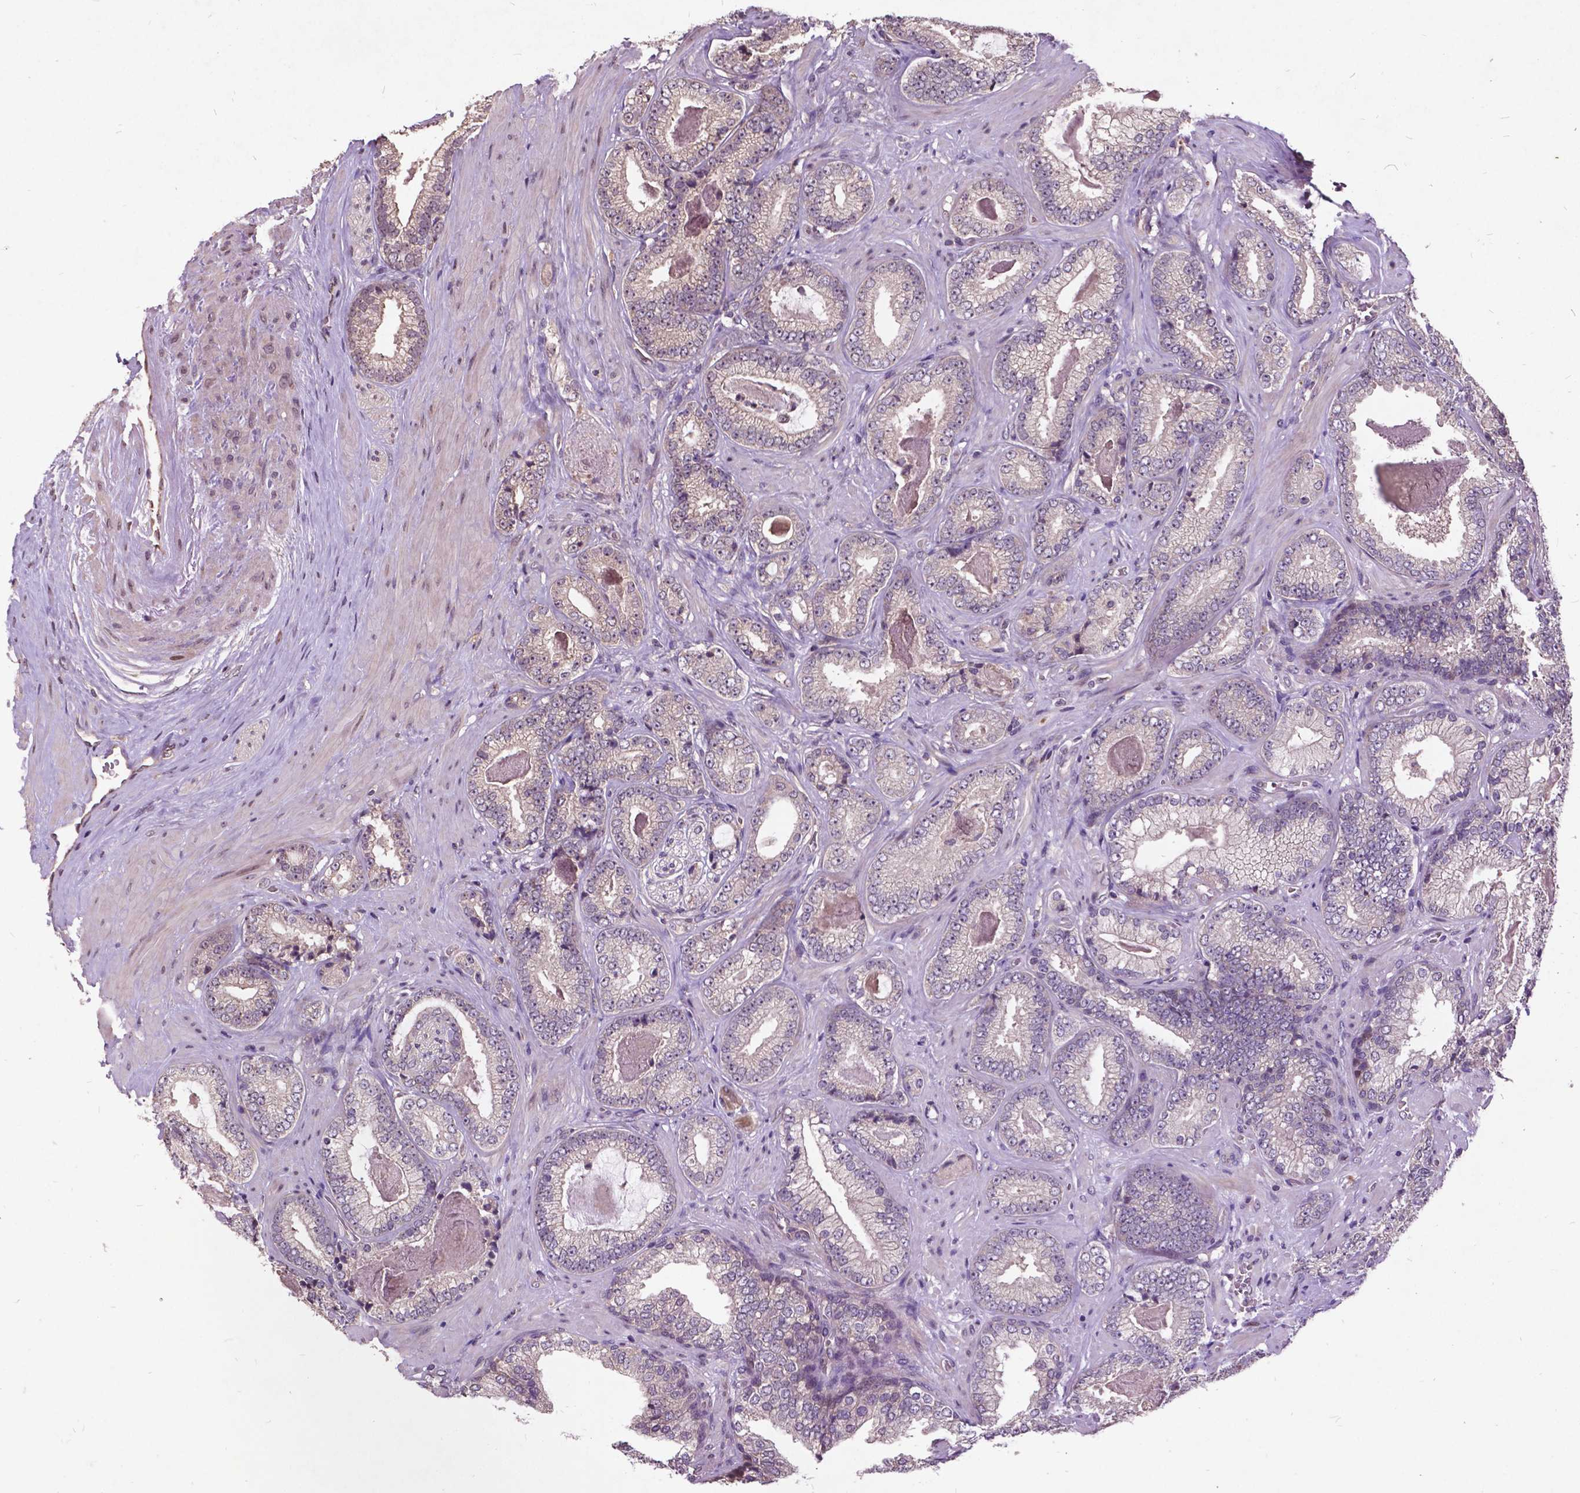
{"staining": {"intensity": "negative", "quantity": "none", "location": "none"}, "tissue": "prostate cancer", "cell_type": "Tumor cells", "image_type": "cancer", "snomed": [{"axis": "morphology", "description": "Adenocarcinoma, Low grade"}, {"axis": "topography", "description": "Prostate"}], "caption": "A high-resolution histopathology image shows IHC staining of prostate adenocarcinoma (low-grade), which demonstrates no significant staining in tumor cells.", "gene": "AP1S3", "patient": {"sex": "male", "age": 61}}